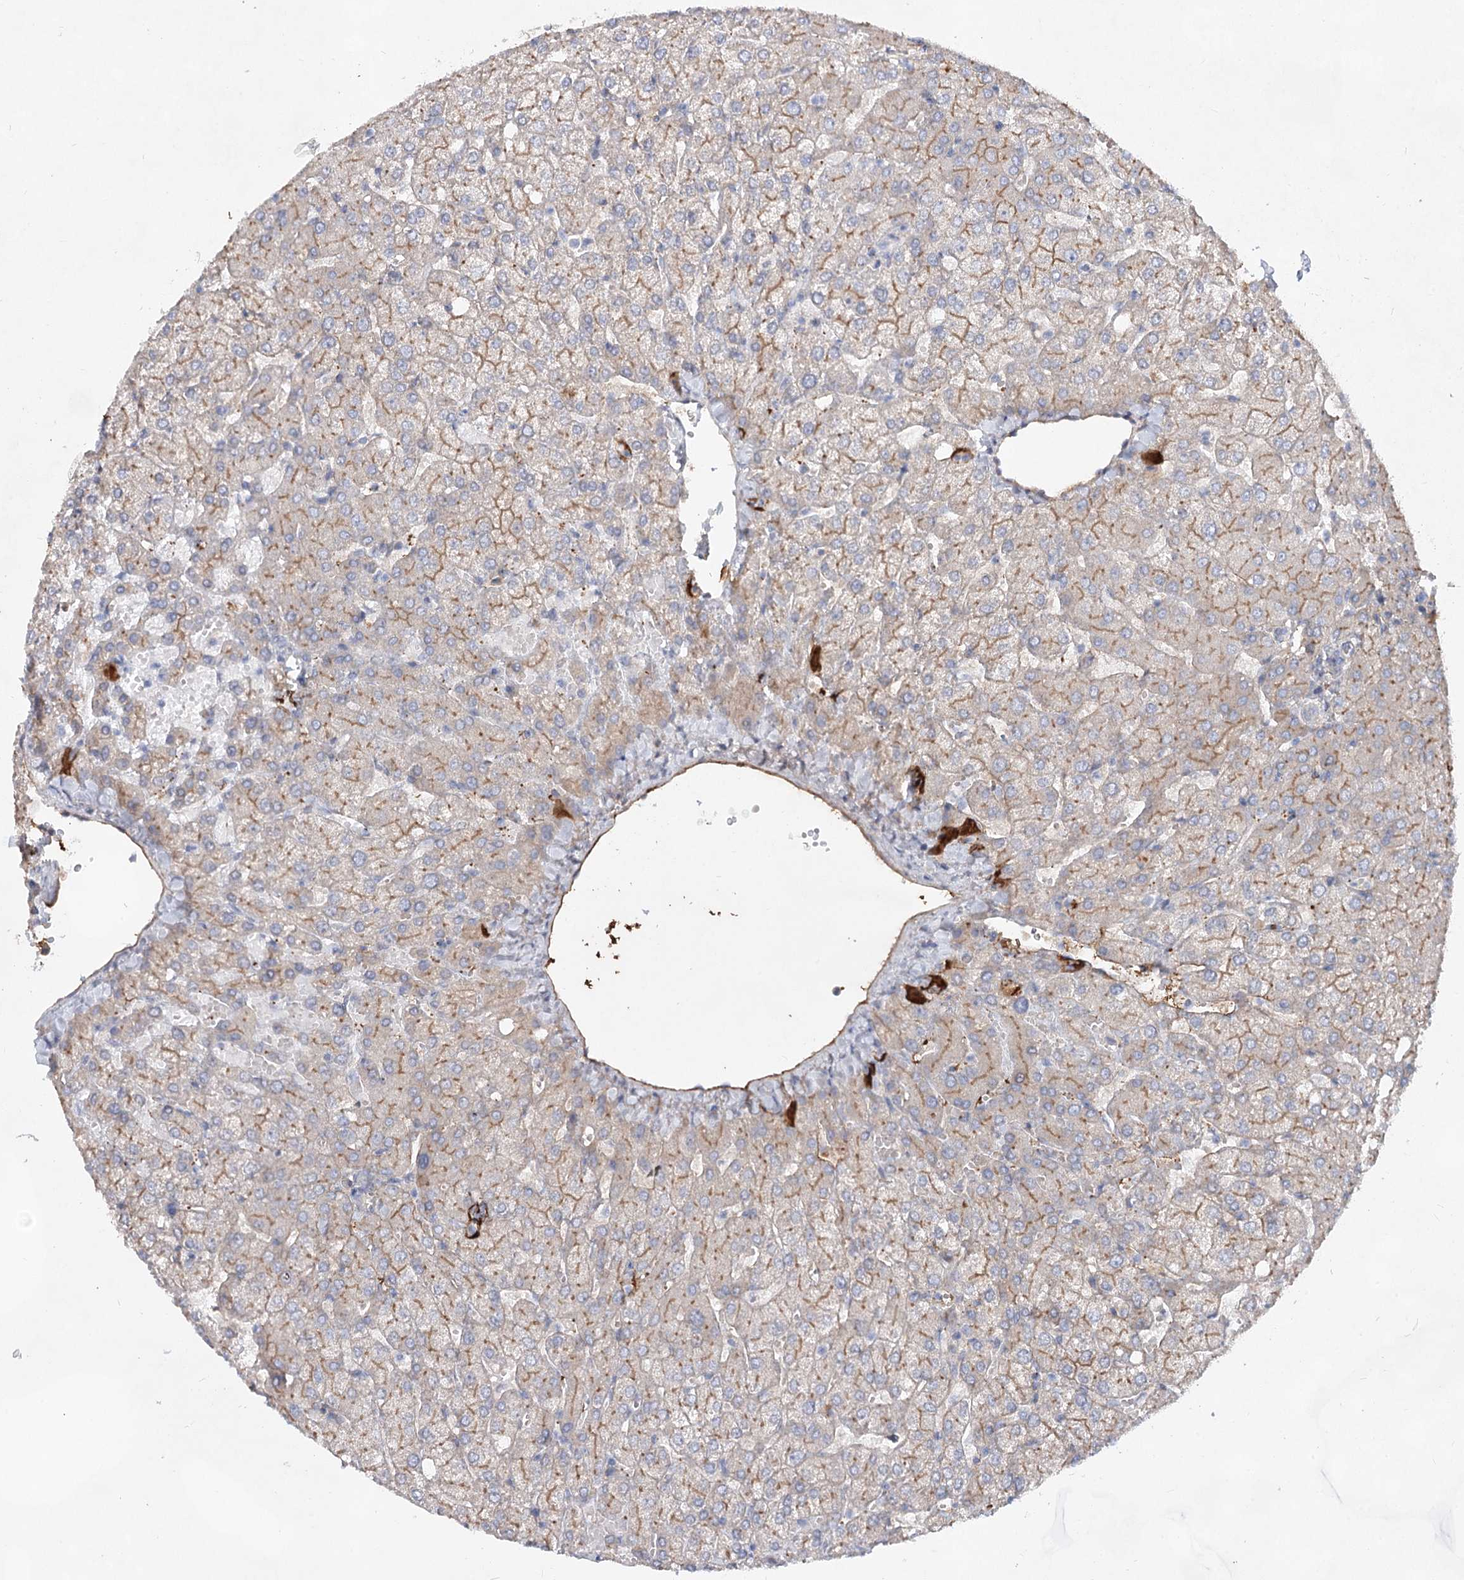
{"staining": {"intensity": "negative", "quantity": "none", "location": "none"}, "tissue": "liver", "cell_type": "Cholangiocytes", "image_type": "normal", "snomed": [{"axis": "morphology", "description": "Normal tissue, NOS"}, {"axis": "topography", "description": "Liver"}], "caption": "Immunohistochemistry of unremarkable liver shows no staining in cholangiocytes. The staining is performed using DAB (3,3'-diaminobenzidine) brown chromogen with nuclei counter-stained in using hematoxylin.", "gene": "TASOR2", "patient": {"sex": "female", "age": 54}}